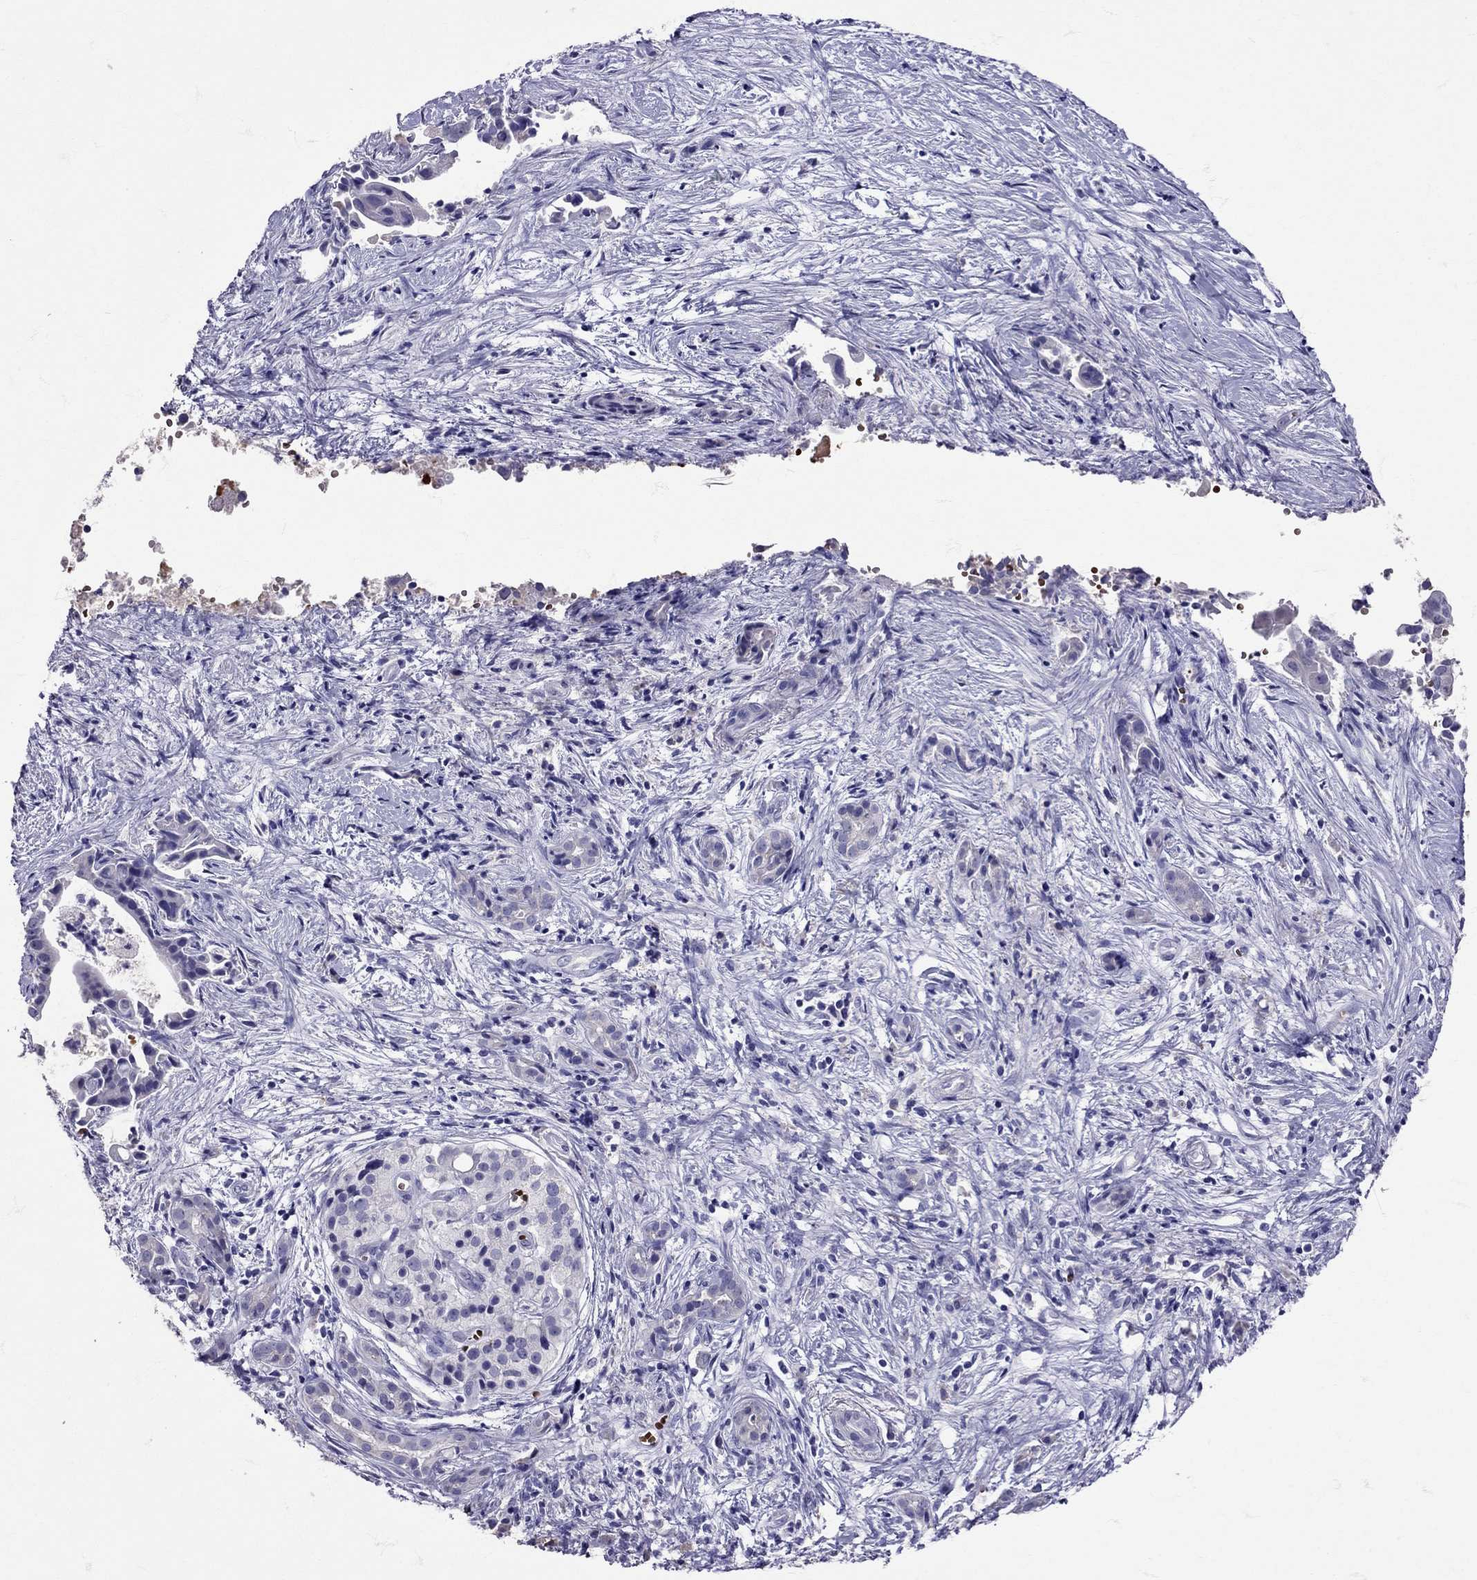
{"staining": {"intensity": "negative", "quantity": "none", "location": "none"}, "tissue": "pancreatic cancer", "cell_type": "Tumor cells", "image_type": "cancer", "snomed": [{"axis": "morphology", "description": "Adenocarcinoma, NOS"}, {"axis": "topography", "description": "Pancreas"}], "caption": "Immunohistochemistry histopathology image of adenocarcinoma (pancreatic) stained for a protein (brown), which shows no positivity in tumor cells.", "gene": "TBR1", "patient": {"sex": "male", "age": 61}}